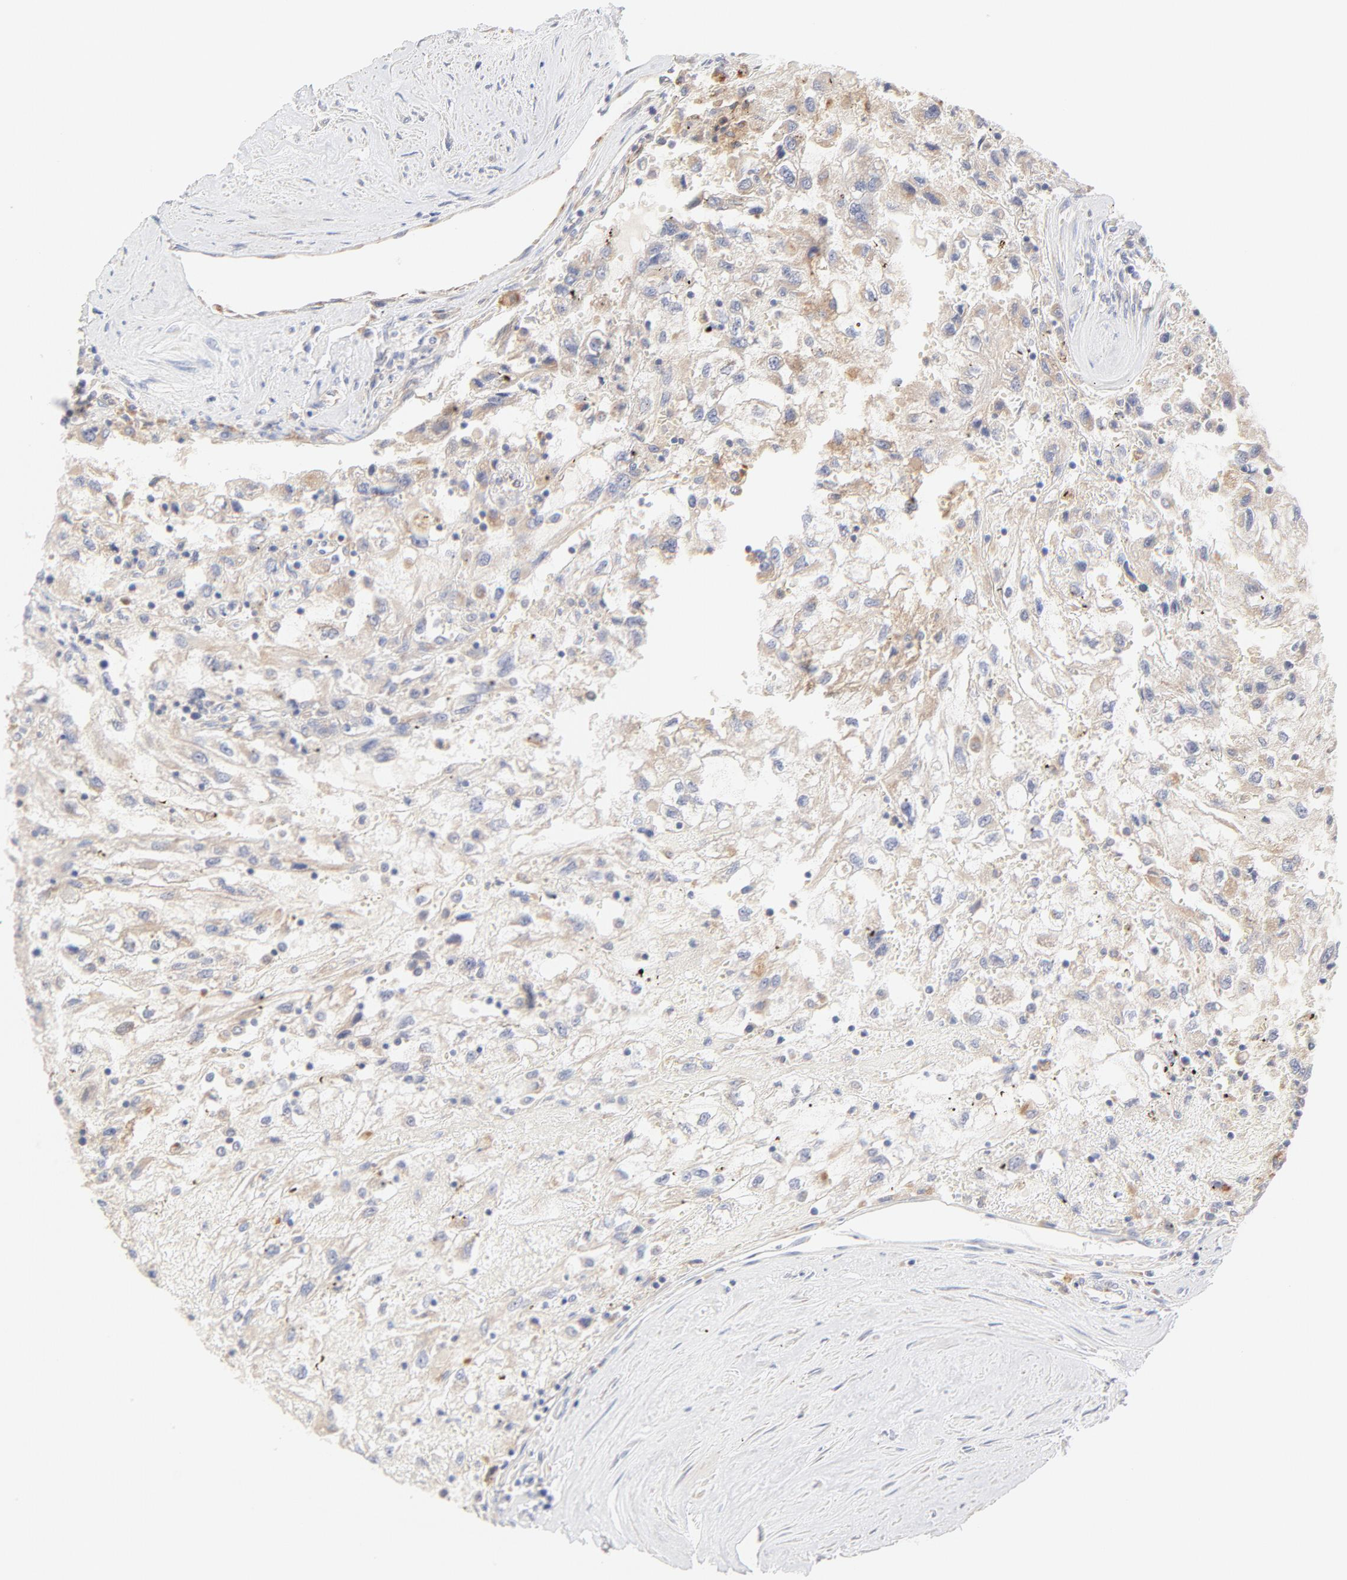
{"staining": {"intensity": "weak", "quantity": "25%-75%", "location": "cytoplasmic/membranous"}, "tissue": "renal cancer", "cell_type": "Tumor cells", "image_type": "cancer", "snomed": [{"axis": "morphology", "description": "Normal tissue, NOS"}, {"axis": "morphology", "description": "Adenocarcinoma, NOS"}, {"axis": "topography", "description": "Kidney"}], "caption": "Brown immunohistochemical staining in human renal cancer exhibits weak cytoplasmic/membranous staining in about 25%-75% of tumor cells. The protein is stained brown, and the nuclei are stained in blue (DAB (3,3'-diaminobenzidine) IHC with brightfield microscopy, high magnification).", "gene": "MTERF2", "patient": {"sex": "male", "age": 71}}